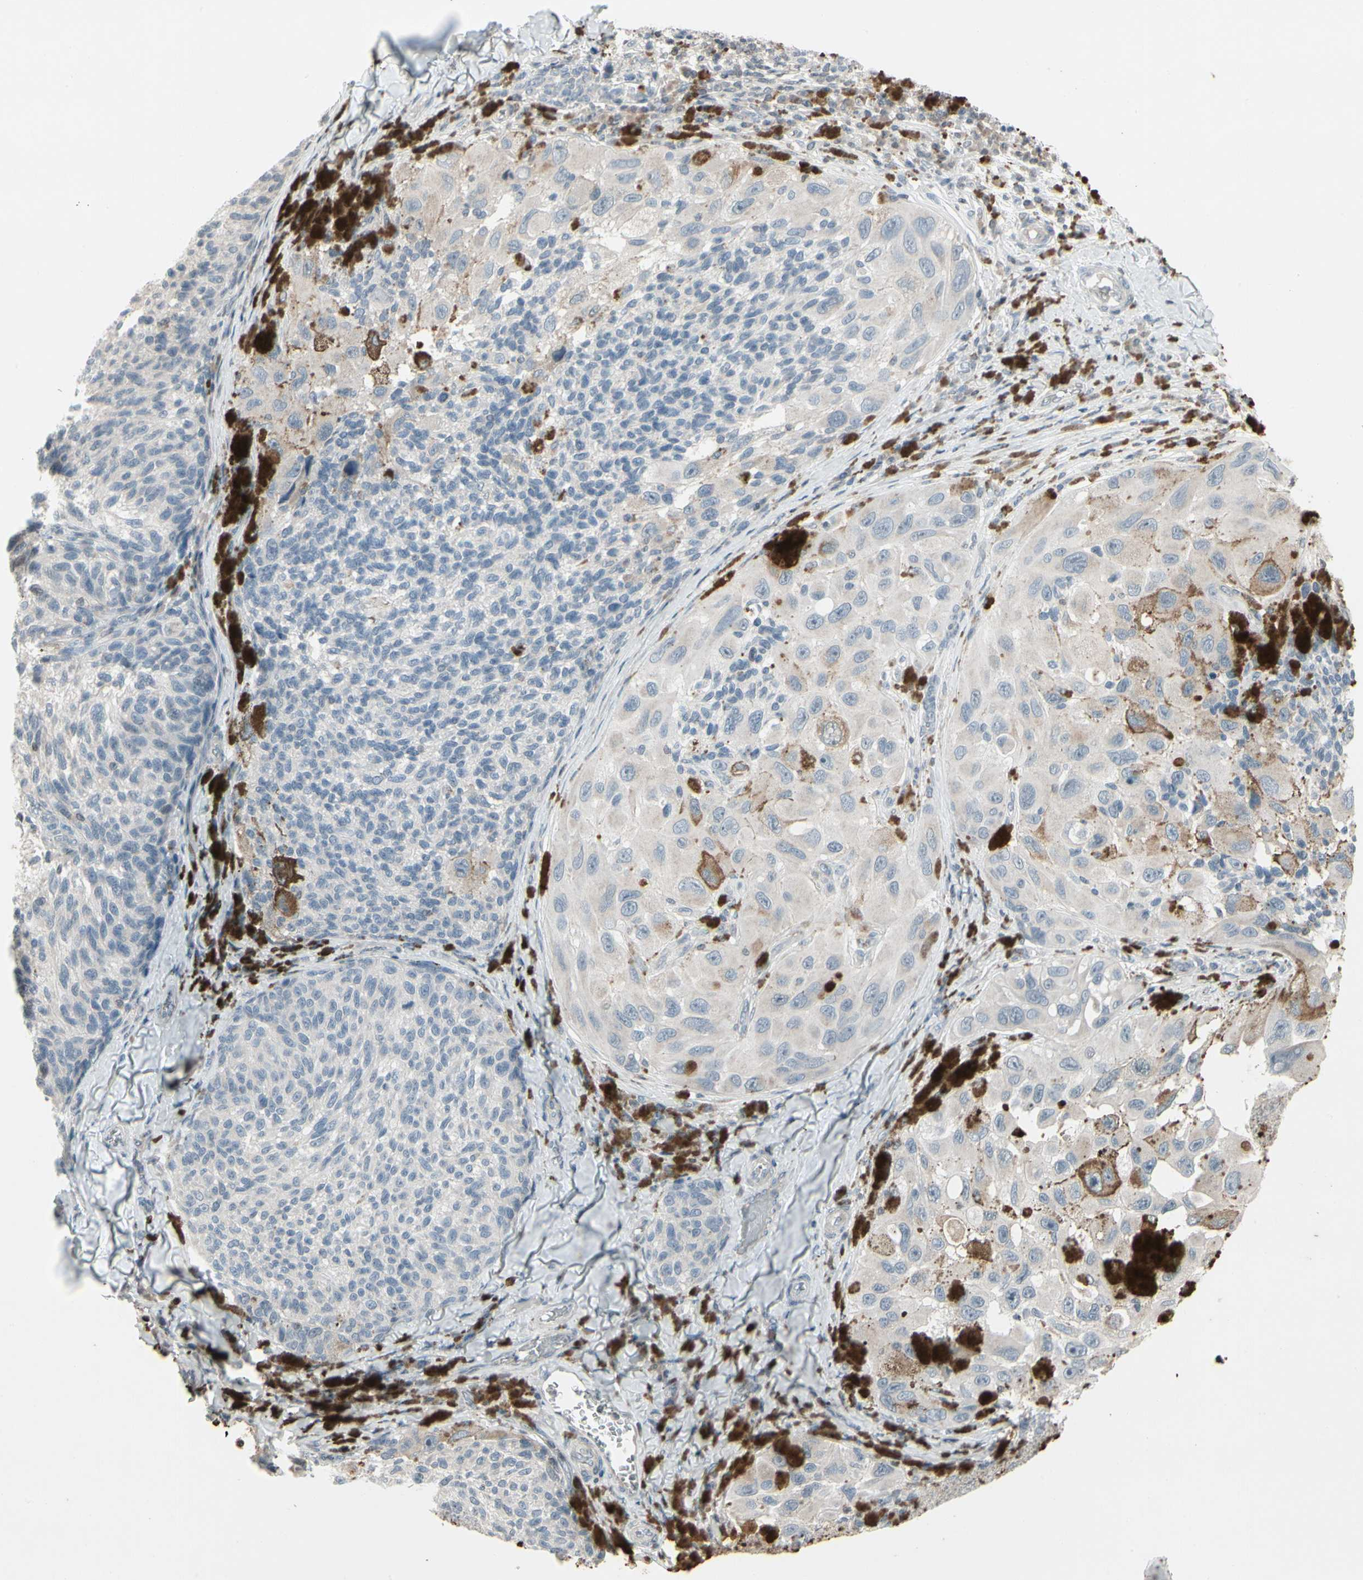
{"staining": {"intensity": "moderate", "quantity": "<25%", "location": "cytoplasmic/membranous"}, "tissue": "melanoma", "cell_type": "Tumor cells", "image_type": "cancer", "snomed": [{"axis": "morphology", "description": "Malignant melanoma, NOS"}, {"axis": "topography", "description": "Skin"}], "caption": "Melanoma was stained to show a protein in brown. There is low levels of moderate cytoplasmic/membranous expression in about <25% of tumor cells.", "gene": "ARG2", "patient": {"sex": "female", "age": 73}}